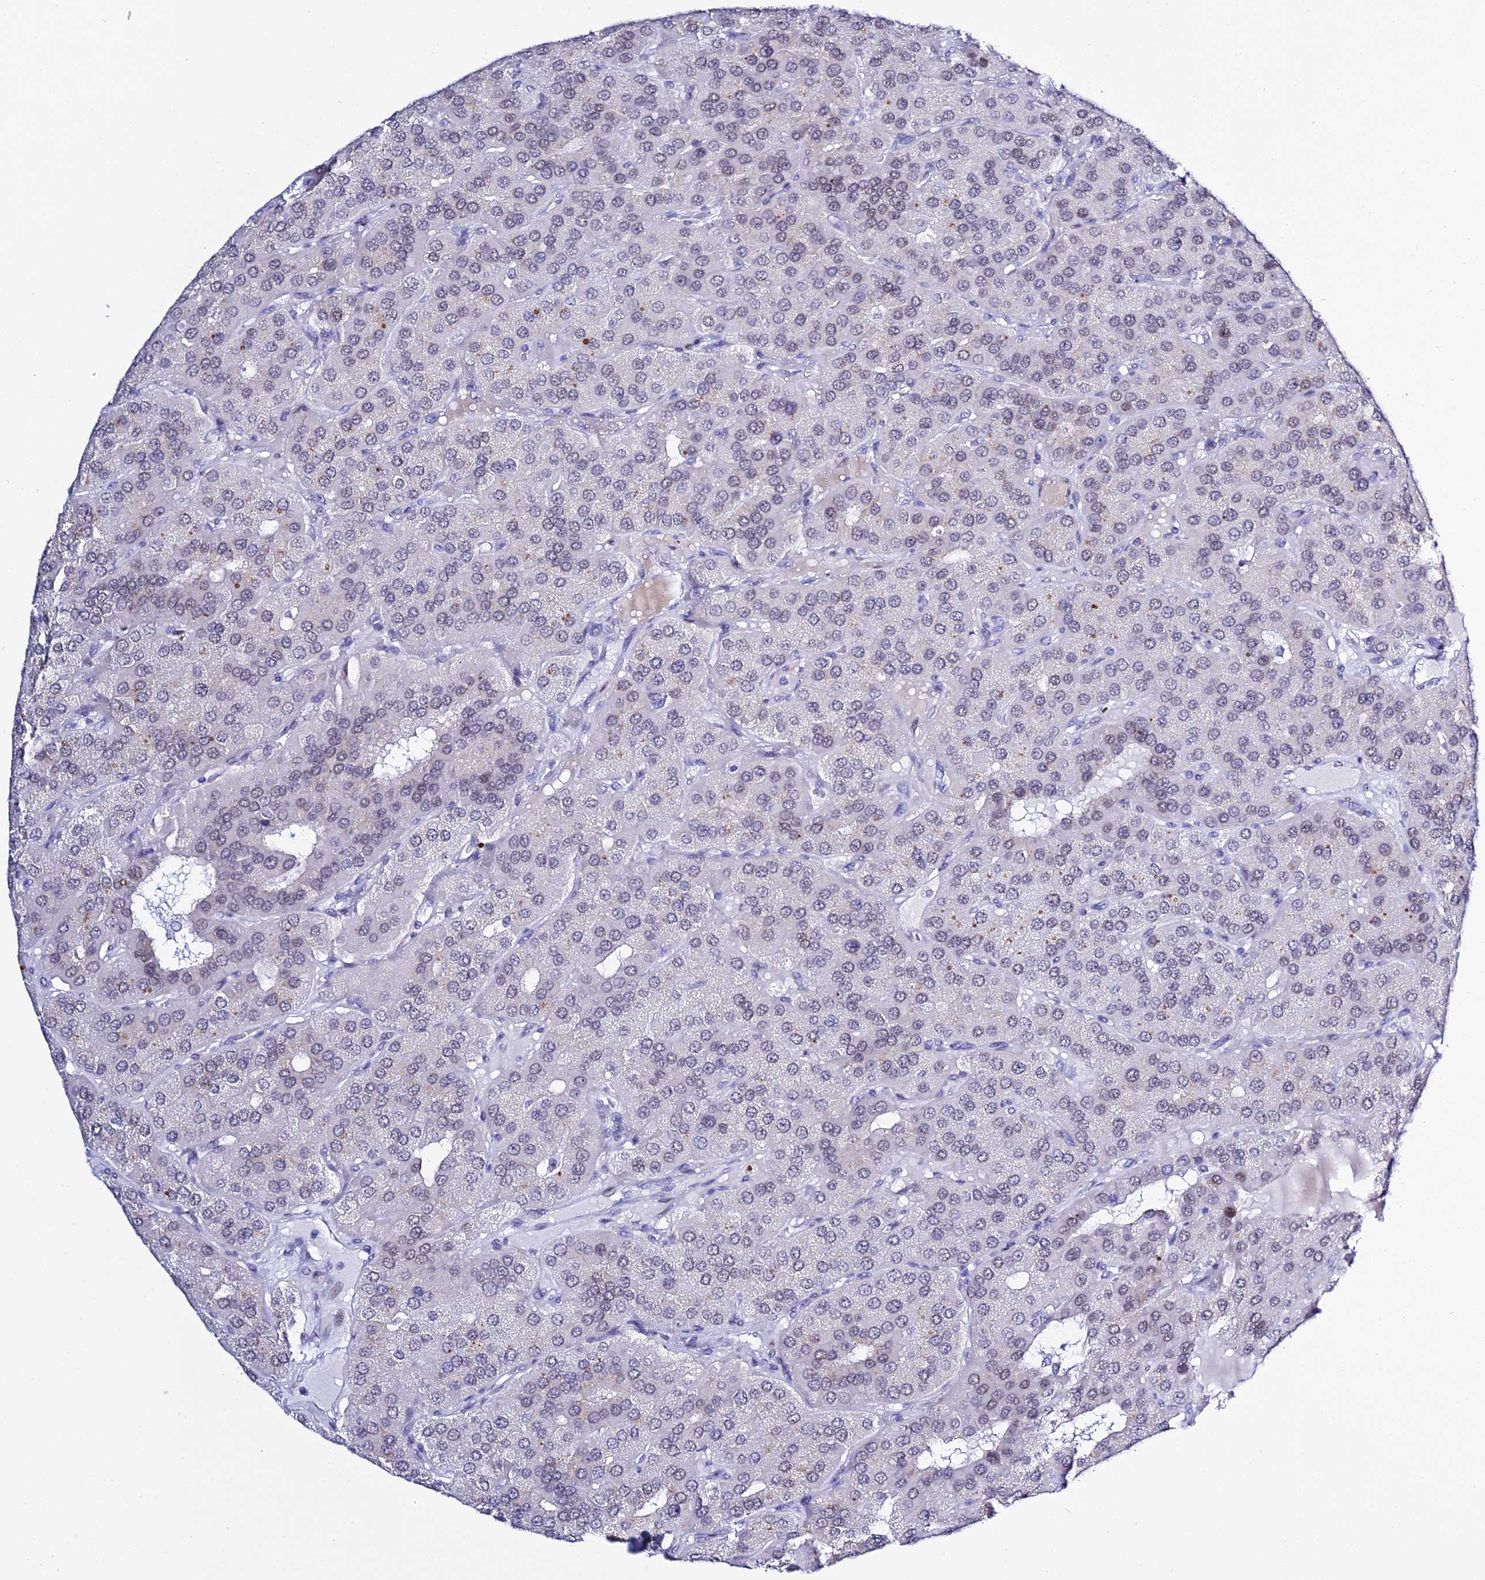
{"staining": {"intensity": "negative", "quantity": "none", "location": "none"}, "tissue": "parathyroid gland", "cell_type": "Glandular cells", "image_type": "normal", "snomed": [{"axis": "morphology", "description": "Normal tissue, NOS"}, {"axis": "morphology", "description": "Adenoma, NOS"}, {"axis": "topography", "description": "Parathyroid gland"}], "caption": "High power microscopy histopathology image of an immunohistochemistry (IHC) image of benign parathyroid gland, revealing no significant staining in glandular cells.", "gene": "POFUT2", "patient": {"sex": "female", "age": 86}}